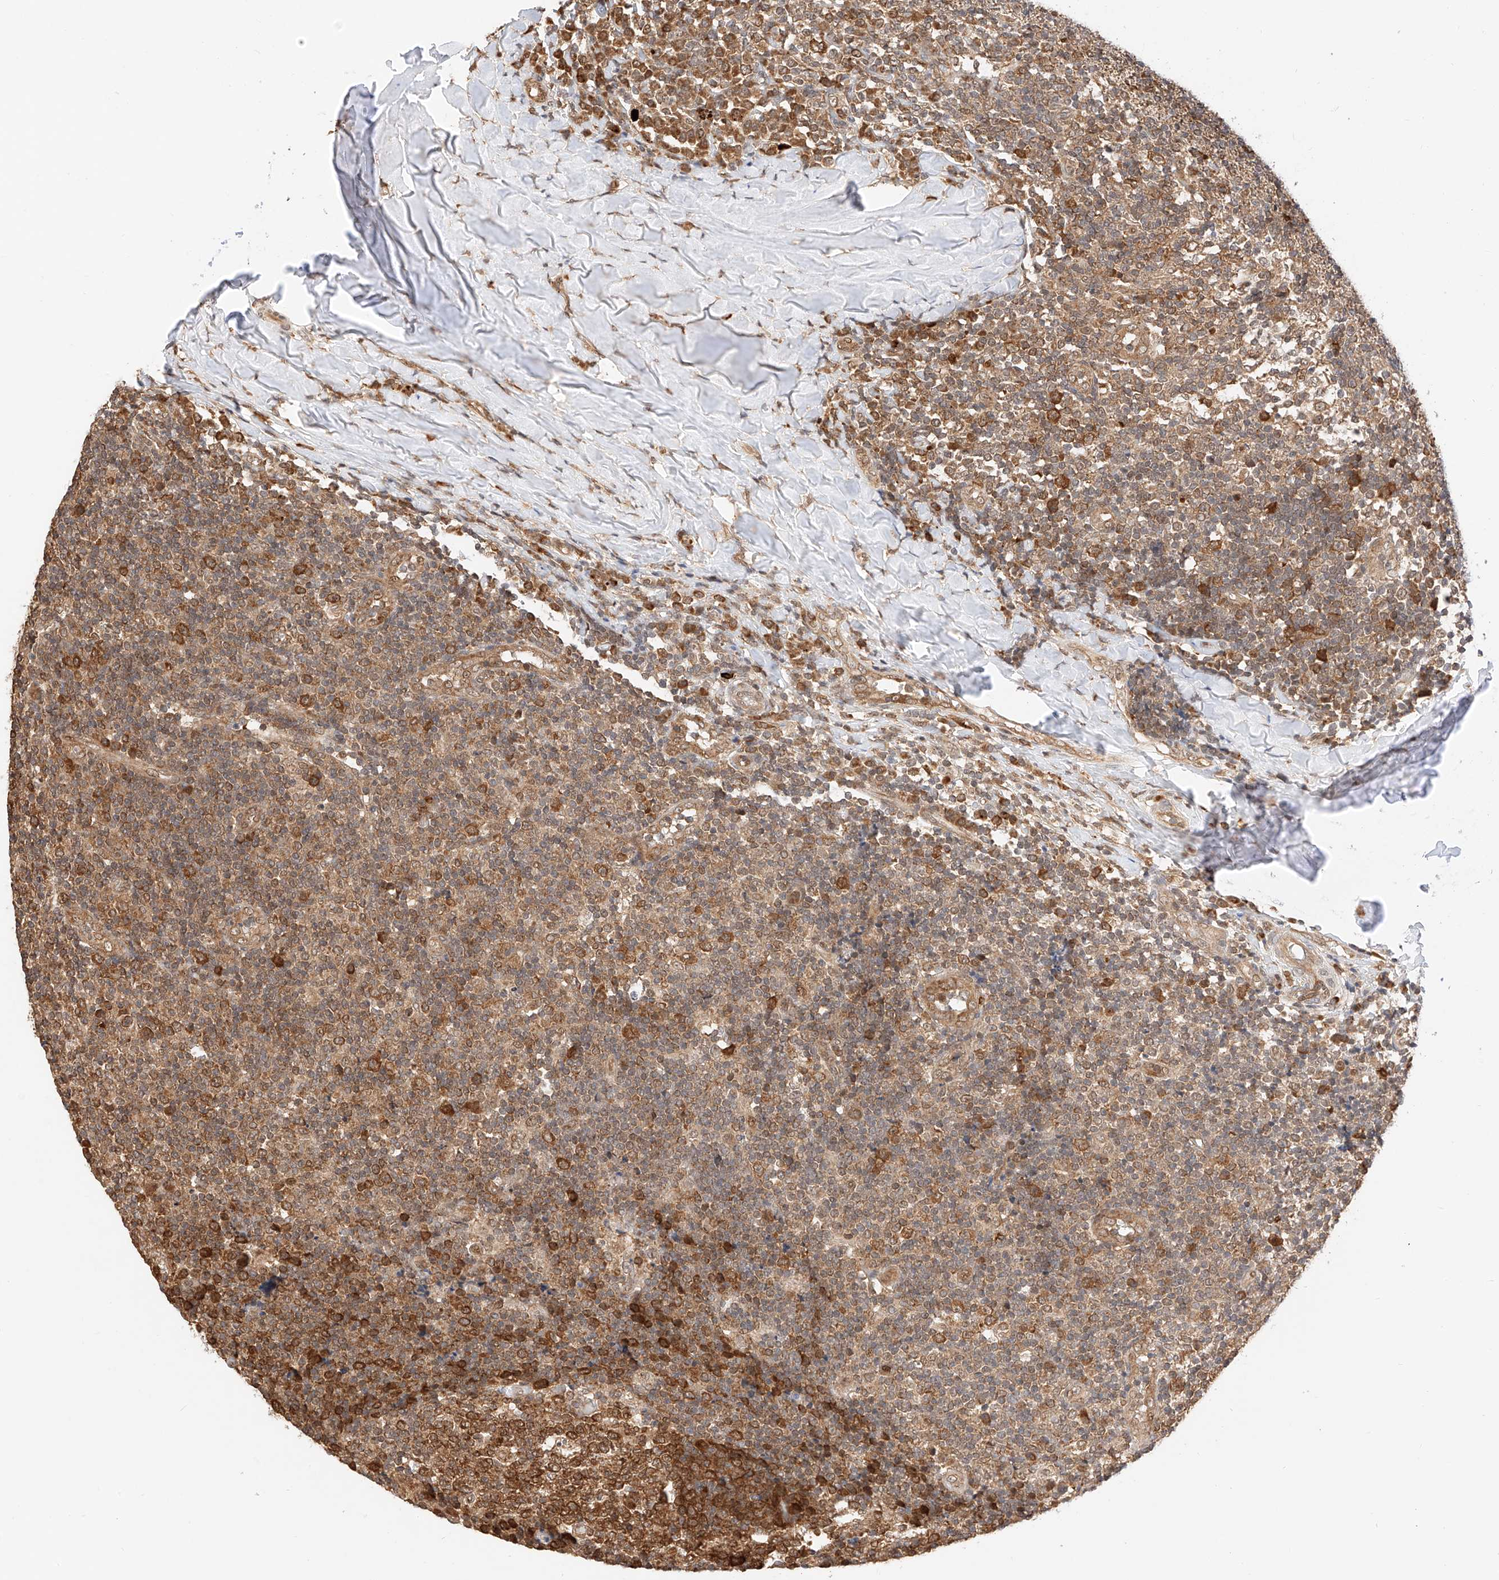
{"staining": {"intensity": "strong", "quantity": ">75%", "location": "cytoplasmic/membranous"}, "tissue": "tonsil", "cell_type": "Germinal center cells", "image_type": "normal", "snomed": [{"axis": "morphology", "description": "Normal tissue, NOS"}, {"axis": "topography", "description": "Tonsil"}], "caption": "Immunohistochemistry (DAB) staining of normal human tonsil demonstrates strong cytoplasmic/membranous protein staining in about >75% of germinal center cells. The protein is stained brown, and the nuclei are stained in blue (DAB (3,3'-diaminobenzidine) IHC with brightfield microscopy, high magnification).", "gene": "EIF4H", "patient": {"sex": "female", "age": 19}}